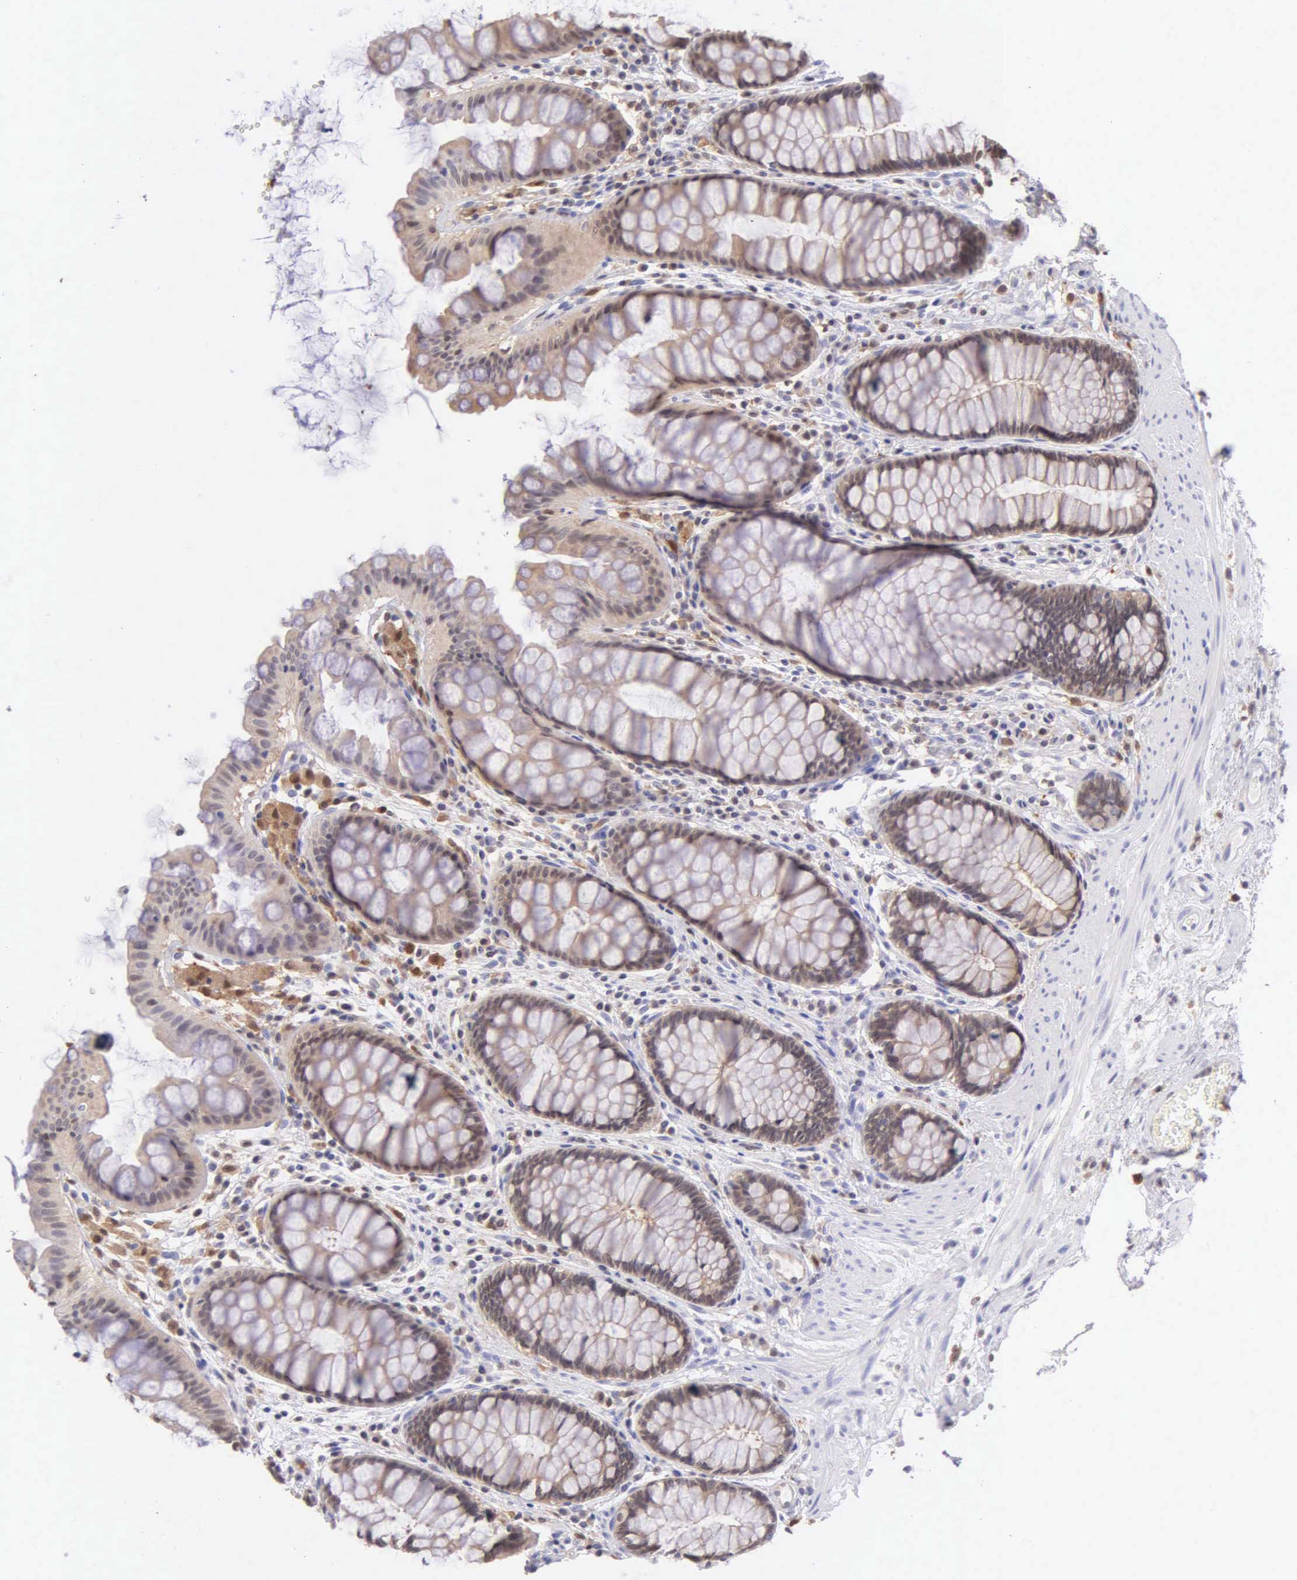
{"staining": {"intensity": "weak", "quantity": "25%-75%", "location": "cytoplasmic/membranous"}, "tissue": "rectum", "cell_type": "Glandular cells", "image_type": "normal", "snomed": [{"axis": "morphology", "description": "Normal tissue, NOS"}, {"axis": "topography", "description": "Rectum"}], "caption": "Rectum was stained to show a protein in brown. There is low levels of weak cytoplasmic/membranous expression in approximately 25%-75% of glandular cells. (DAB (3,3'-diaminobenzidine) = brown stain, brightfield microscopy at high magnification).", "gene": "BID", "patient": {"sex": "male", "age": 77}}